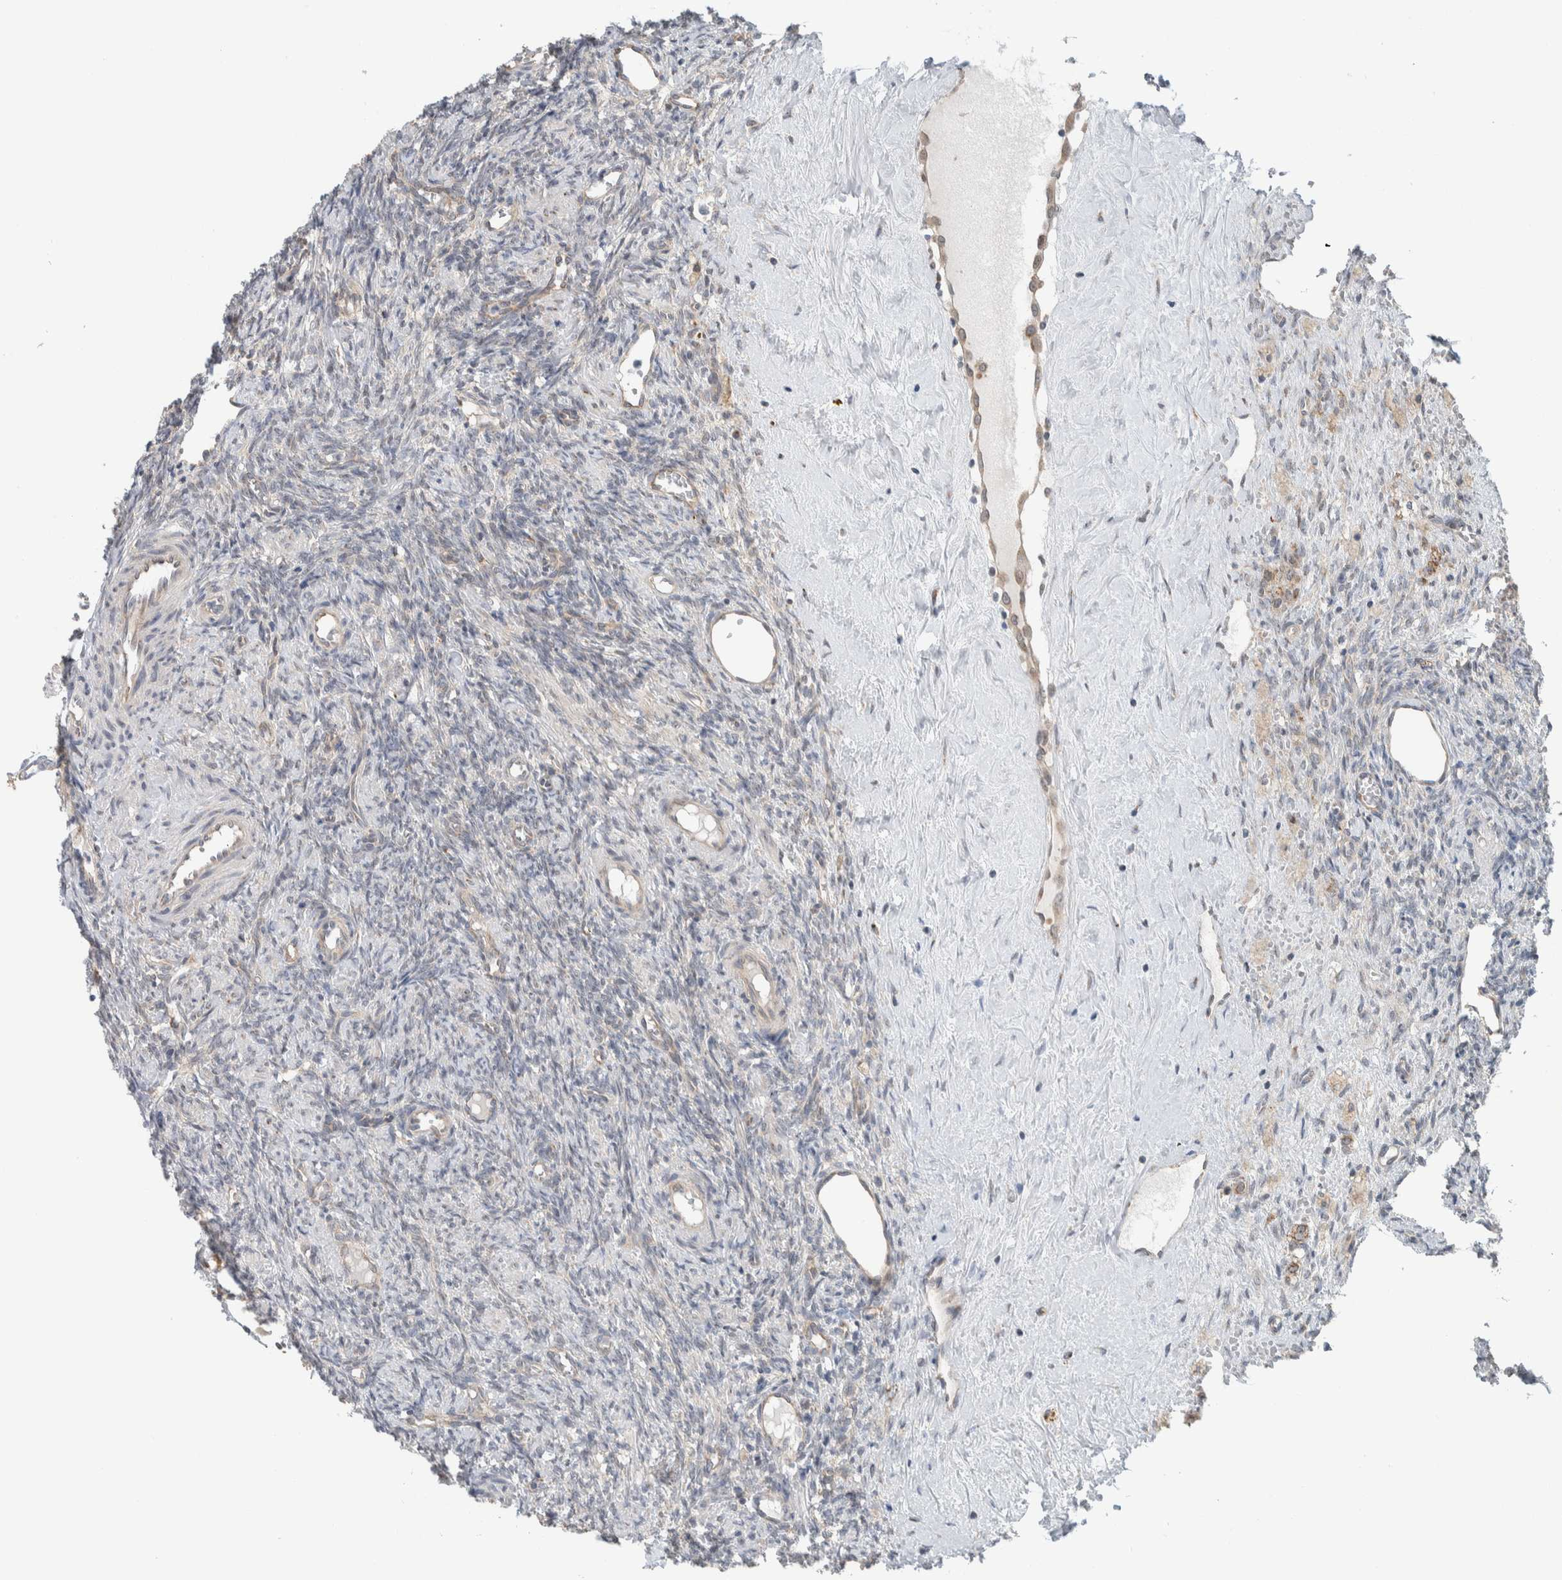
{"staining": {"intensity": "negative", "quantity": "none", "location": "none"}, "tissue": "ovary", "cell_type": "Ovarian stroma cells", "image_type": "normal", "snomed": [{"axis": "morphology", "description": "Normal tissue, NOS"}, {"axis": "topography", "description": "Ovary"}], "caption": "An image of human ovary is negative for staining in ovarian stroma cells. The staining is performed using DAB brown chromogen with nuclei counter-stained in using hematoxylin.", "gene": "RERE", "patient": {"sex": "female", "age": 41}}